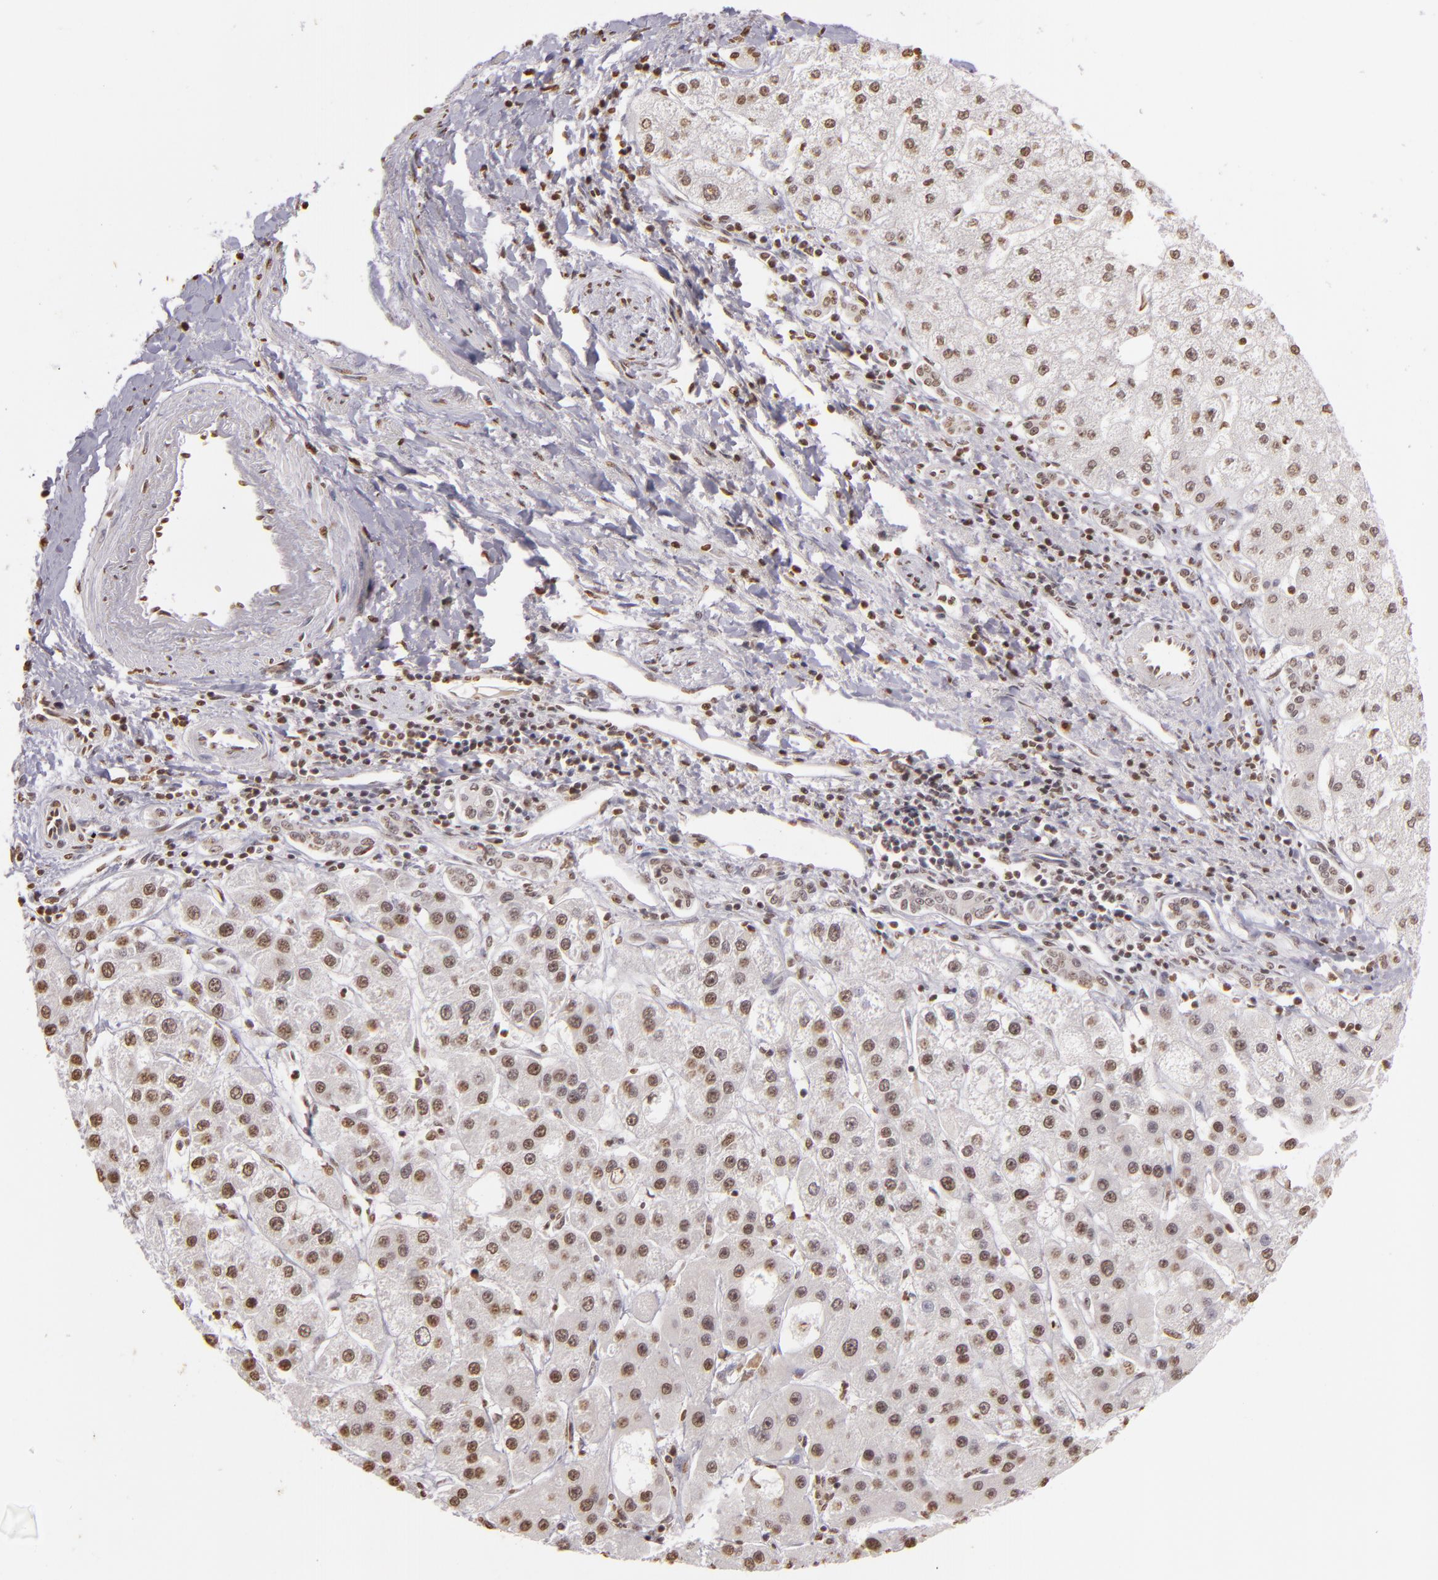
{"staining": {"intensity": "weak", "quantity": ">75%", "location": "nuclear"}, "tissue": "liver cancer", "cell_type": "Tumor cells", "image_type": "cancer", "snomed": [{"axis": "morphology", "description": "Carcinoma, Hepatocellular, NOS"}, {"axis": "topography", "description": "Liver"}], "caption": "Hepatocellular carcinoma (liver) stained with a brown dye shows weak nuclear positive expression in about >75% of tumor cells.", "gene": "THRB", "patient": {"sex": "female", "age": 85}}